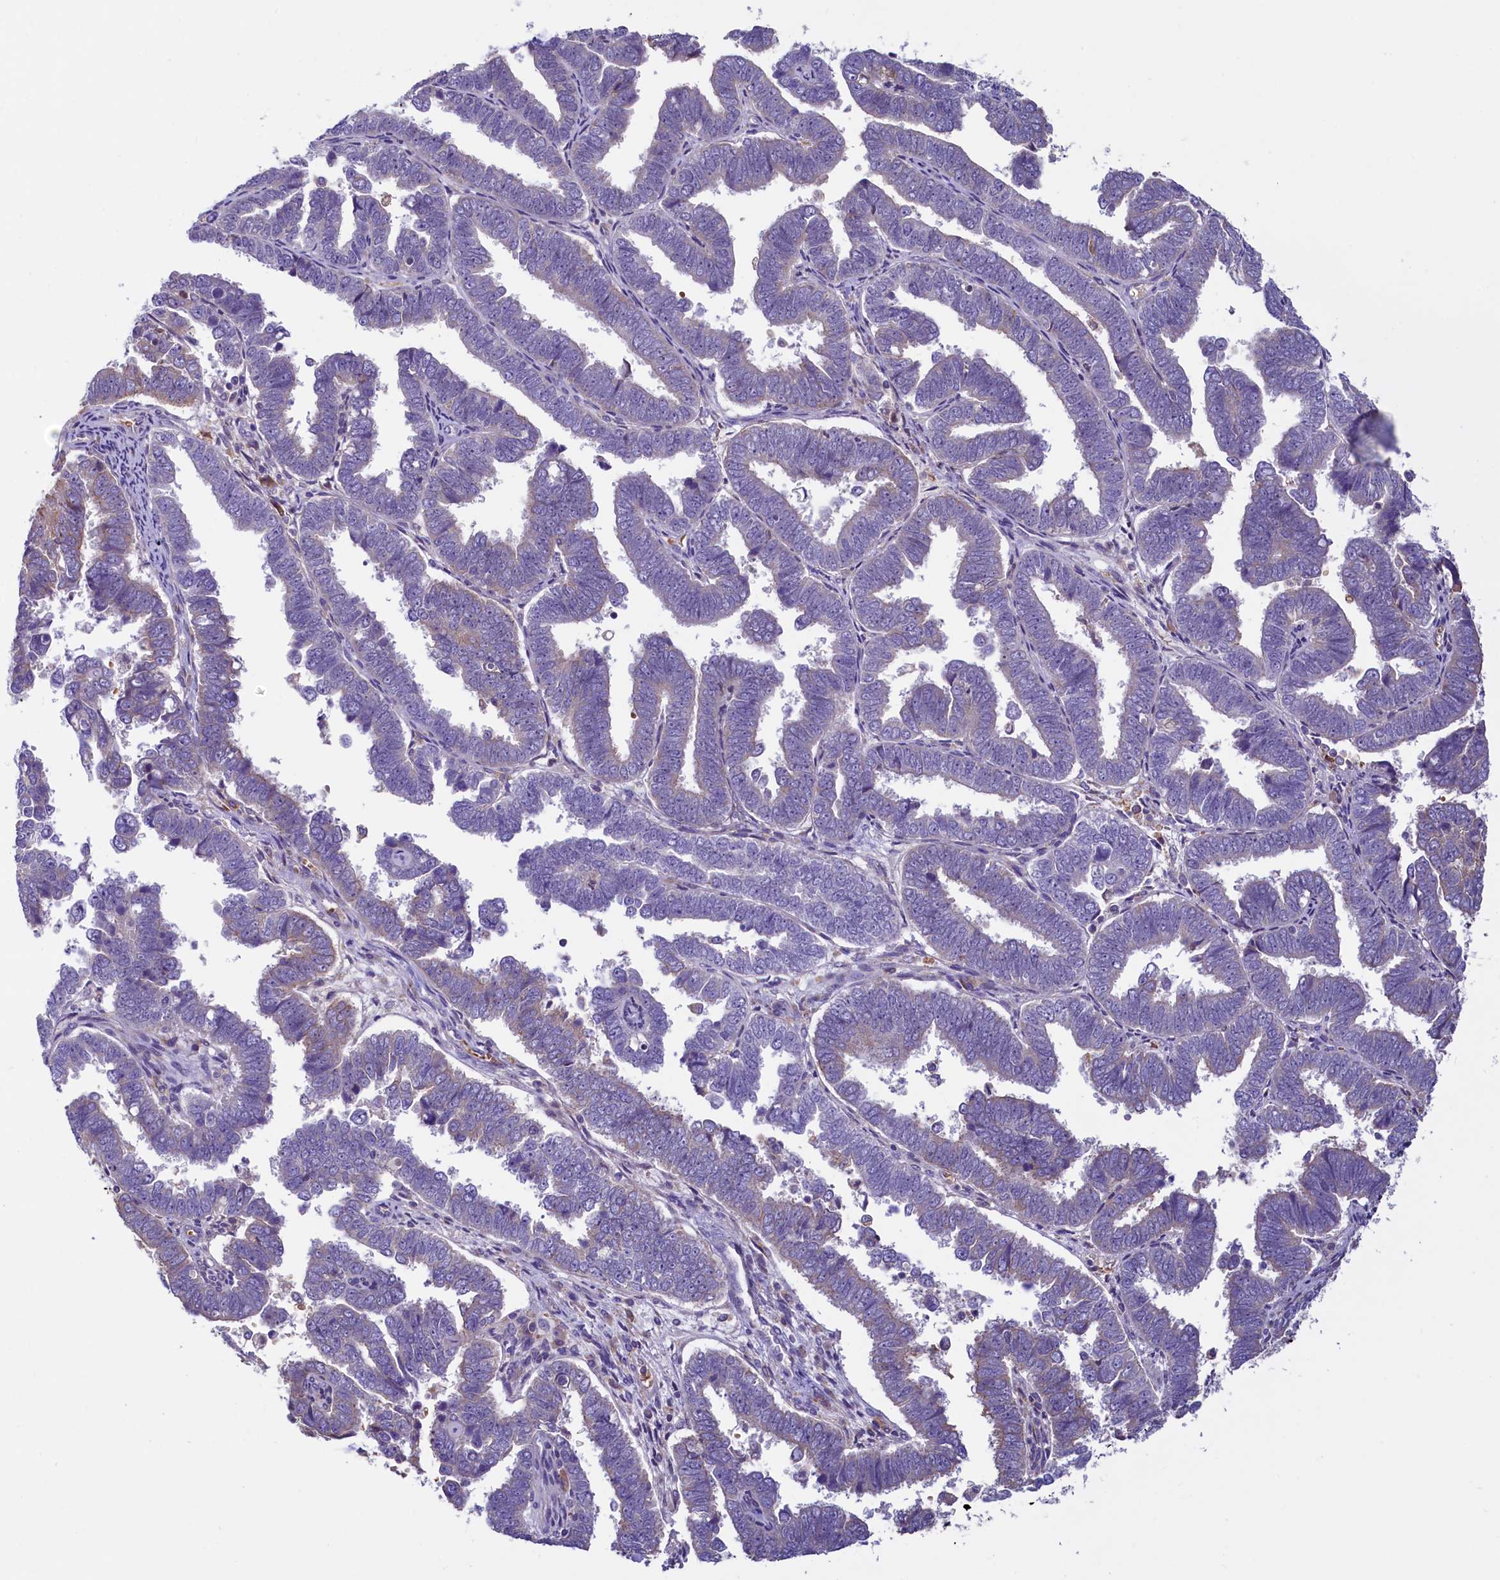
{"staining": {"intensity": "negative", "quantity": "none", "location": "none"}, "tissue": "endometrial cancer", "cell_type": "Tumor cells", "image_type": "cancer", "snomed": [{"axis": "morphology", "description": "Adenocarcinoma, NOS"}, {"axis": "topography", "description": "Endometrium"}], "caption": "Human endometrial adenocarcinoma stained for a protein using IHC shows no positivity in tumor cells.", "gene": "HPS6", "patient": {"sex": "female", "age": 75}}